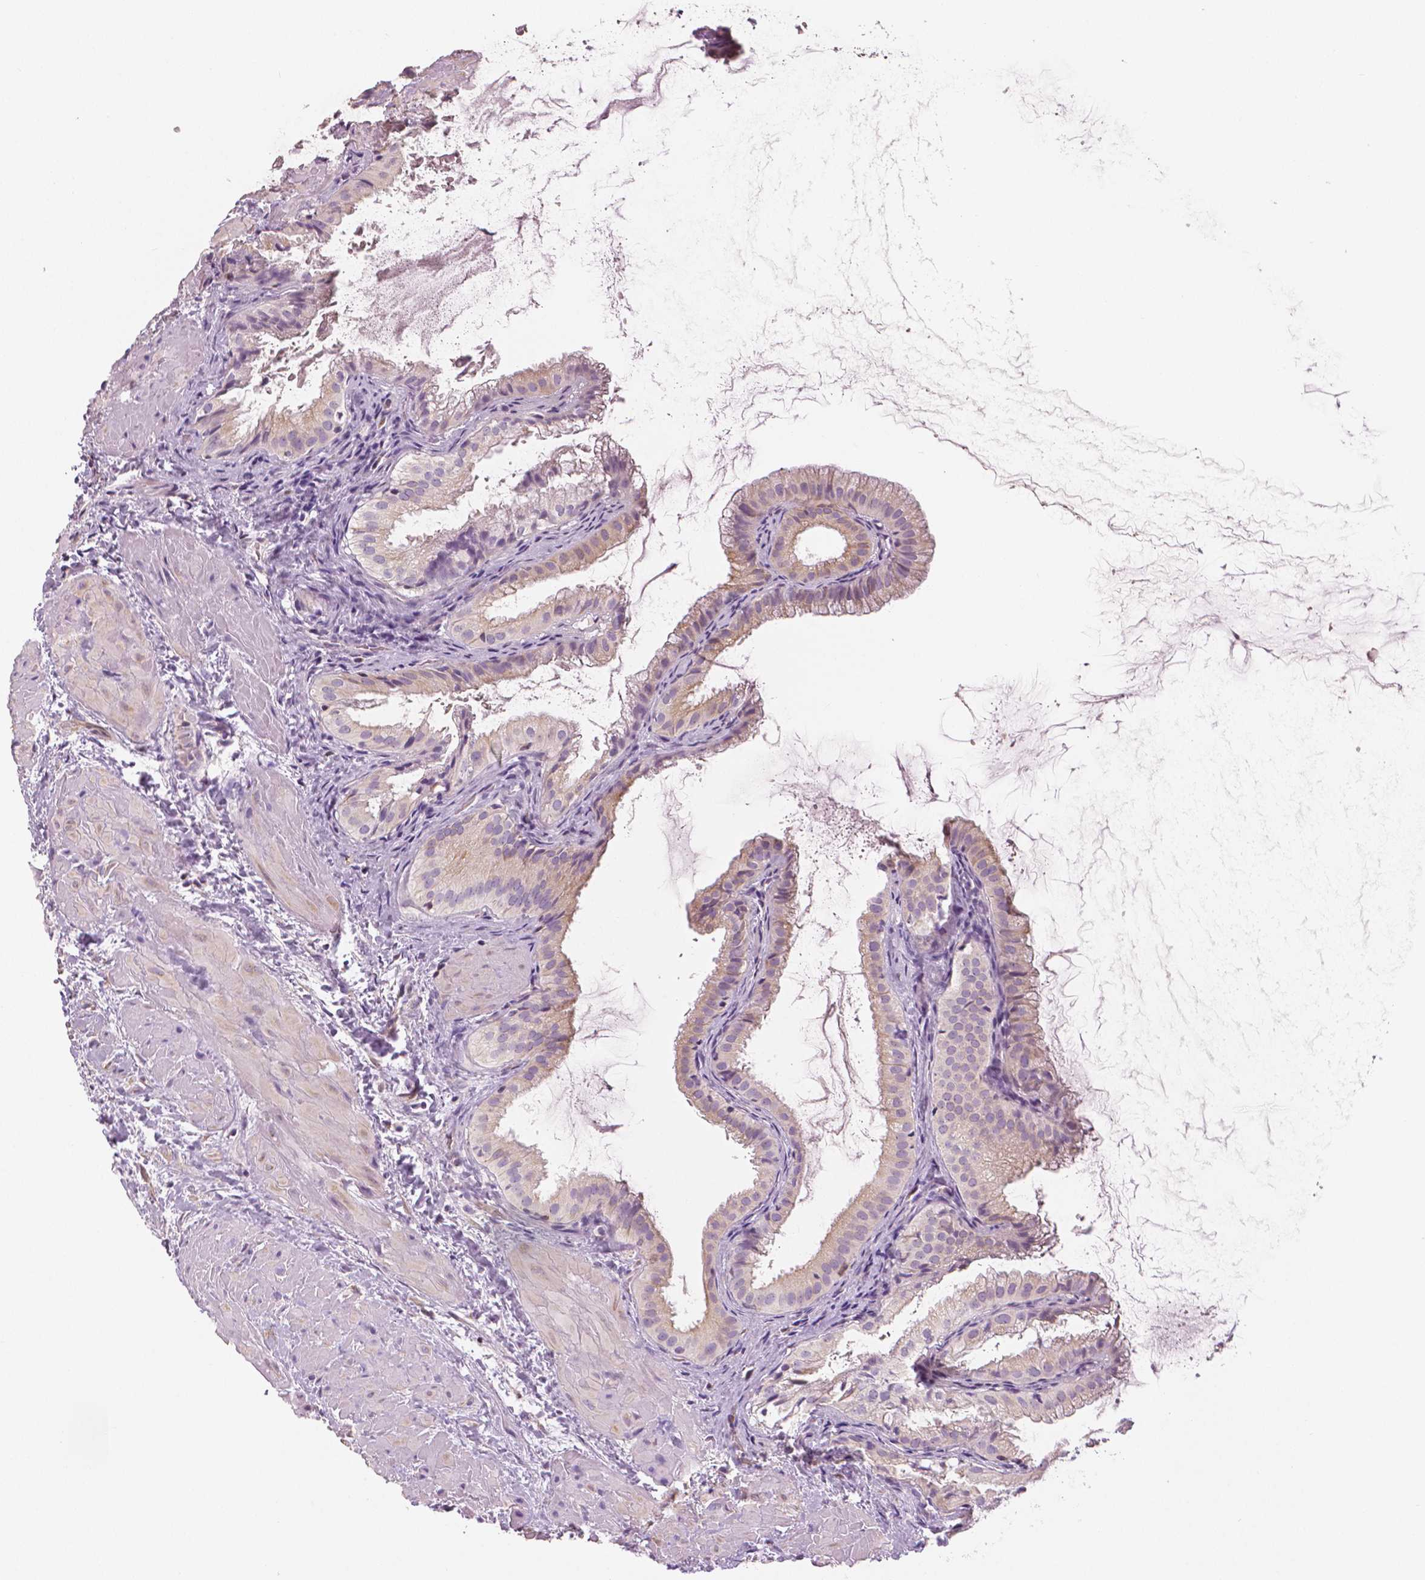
{"staining": {"intensity": "weak", "quantity": "<25%", "location": "cytoplasmic/membranous"}, "tissue": "gallbladder", "cell_type": "Glandular cells", "image_type": "normal", "snomed": [{"axis": "morphology", "description": "Normal tissue, NOS"}, {"axis": "topography", "description": "Gallbladder"}], "caption": "IHC histopathology image of benign gallbladder: human gallbladder stained with DAB (3,3'-diaminobenzidine) exhibits no significant protein positivity in glandular cells.", "gene": "SLC24A1", "patient": {"sex": "male", "age": 70}}